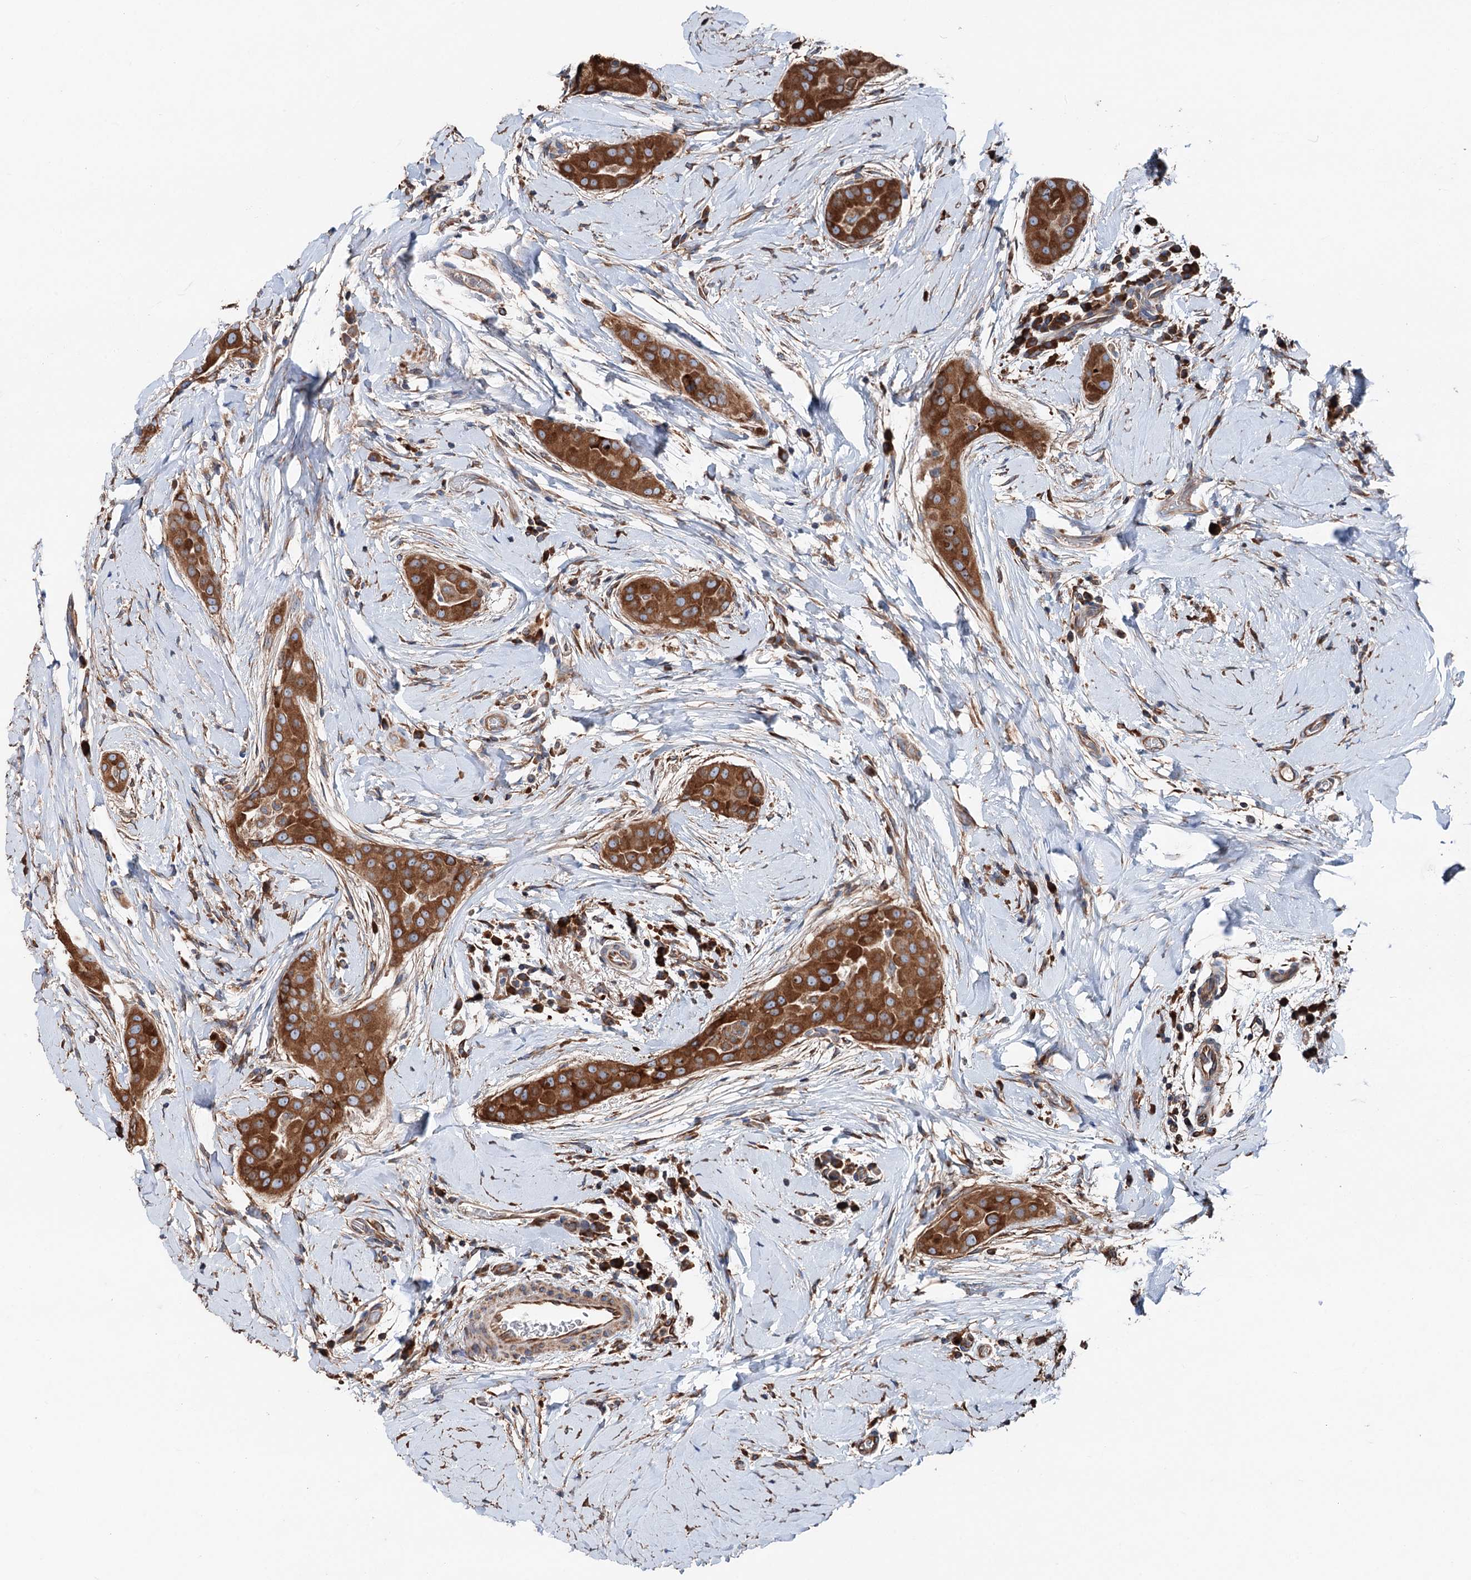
{"staining": {"intensity": "strong", "quantity": ">75%", "location": "cytoplasmic/membranous"}, "tissue": "thyroid cancer", "cell_type": "Tumor cells", "image_type": "cancer", "snomed": [{"axis": "morphology", "description": "Papillary adenocarcinoma, NOS"}, {"axis": "topography", "description": "Thyroid gland"}], "caption": "Tumor cells demonstrate high levels of strong cytoplasmic/membranous expression in about >75% of cells in thyroid cancer.", "gene": "ERP29", "patient": {"sex": "male", "age": 33}}